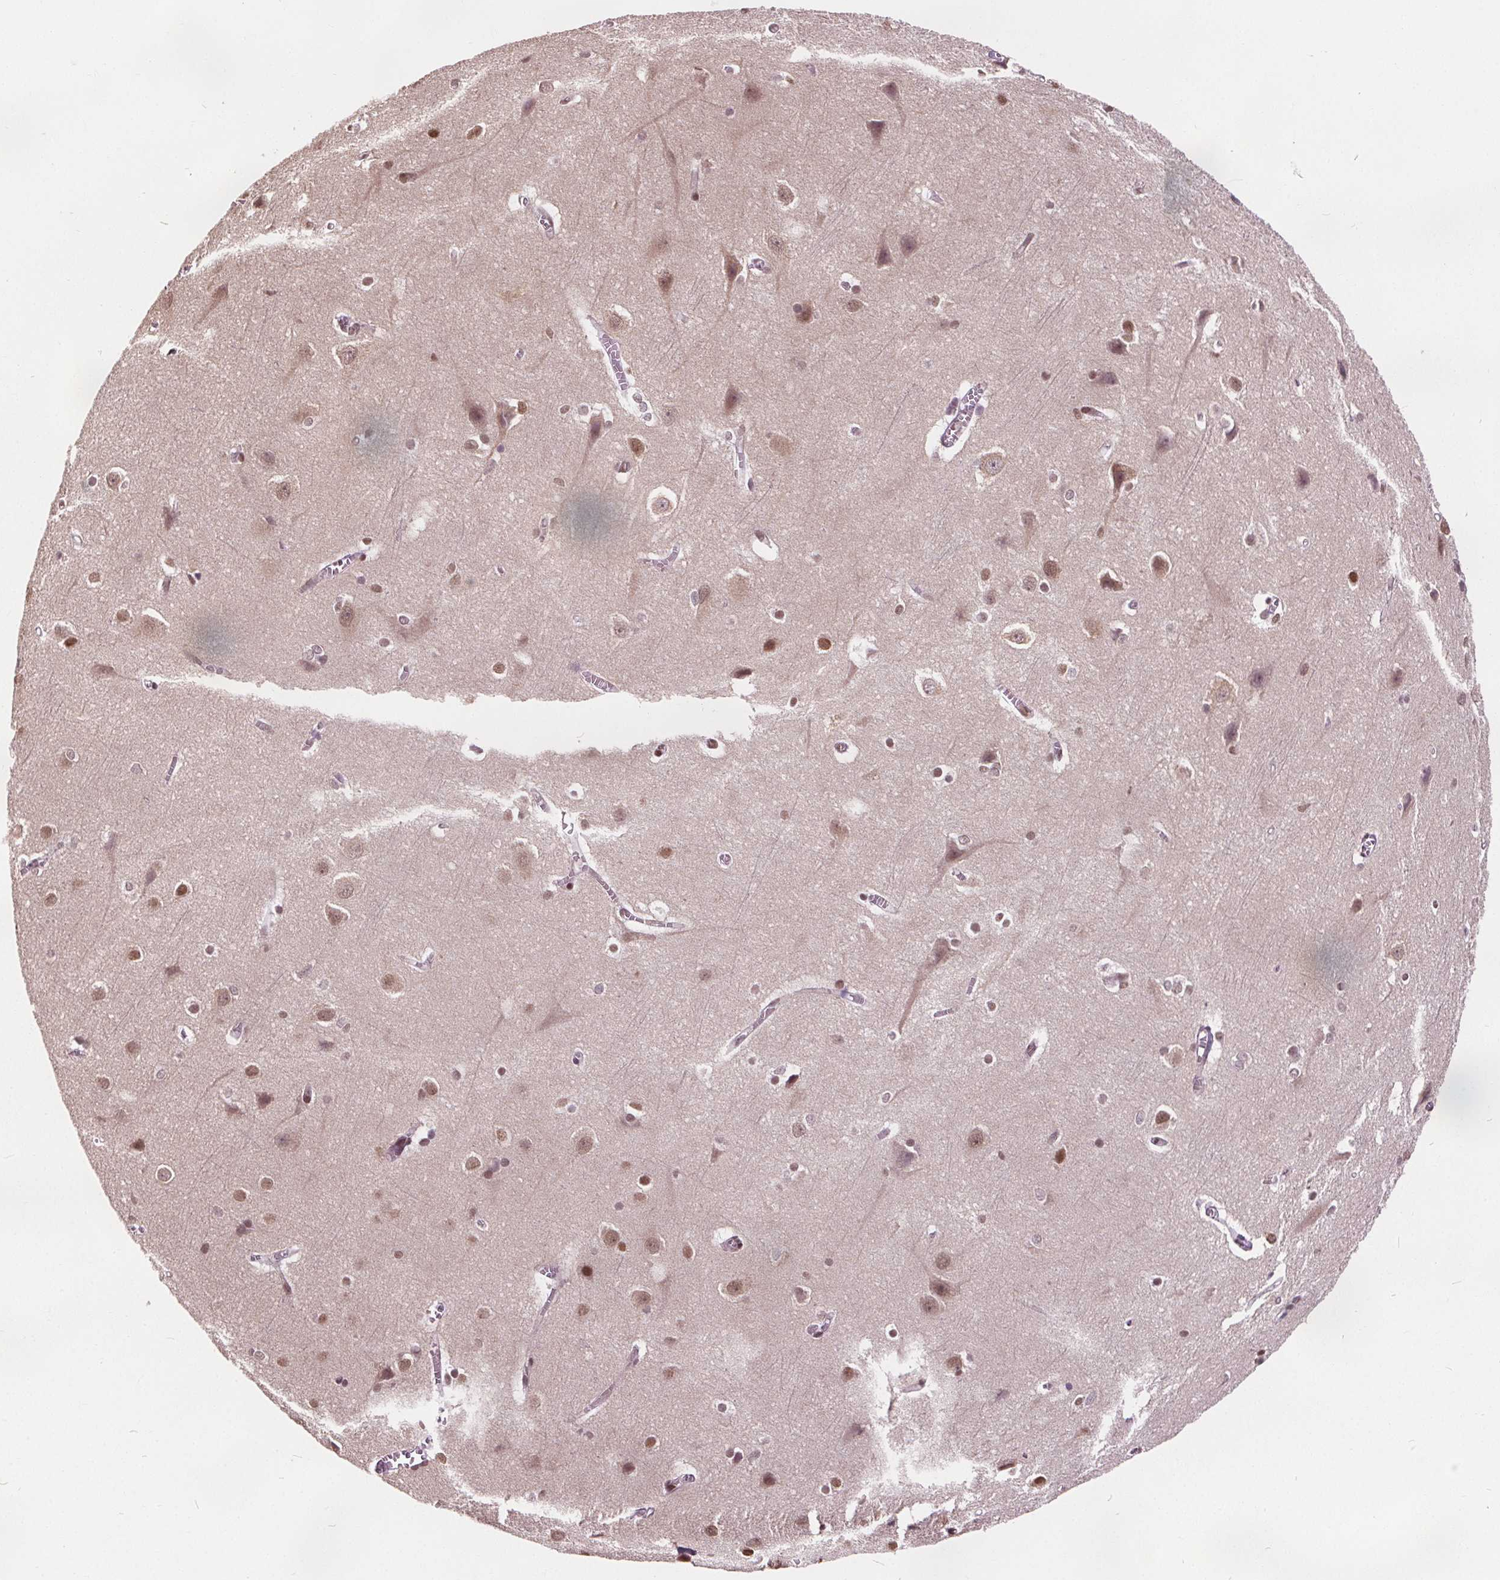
{"staining": {"intensity": "weak", "quantity": "25%-75%", "location": "nuclear"}, "tissue": "cerebral cortex", "cell_type": "Endothelial cells", "image_type": "normal", "snomed": [{"axis": "morphology", "description": "Normal tissue, NOS"}, {"axis": "topography", "description": "Cerebral cortex"}], "caption": "Protein analysis of normal cerebral cortex demonstrates weak nuclear expression in about 25%-75% of endothelial cells.", "gene": "ISLR2", "patient": {"sex": "male", "age": 37}}